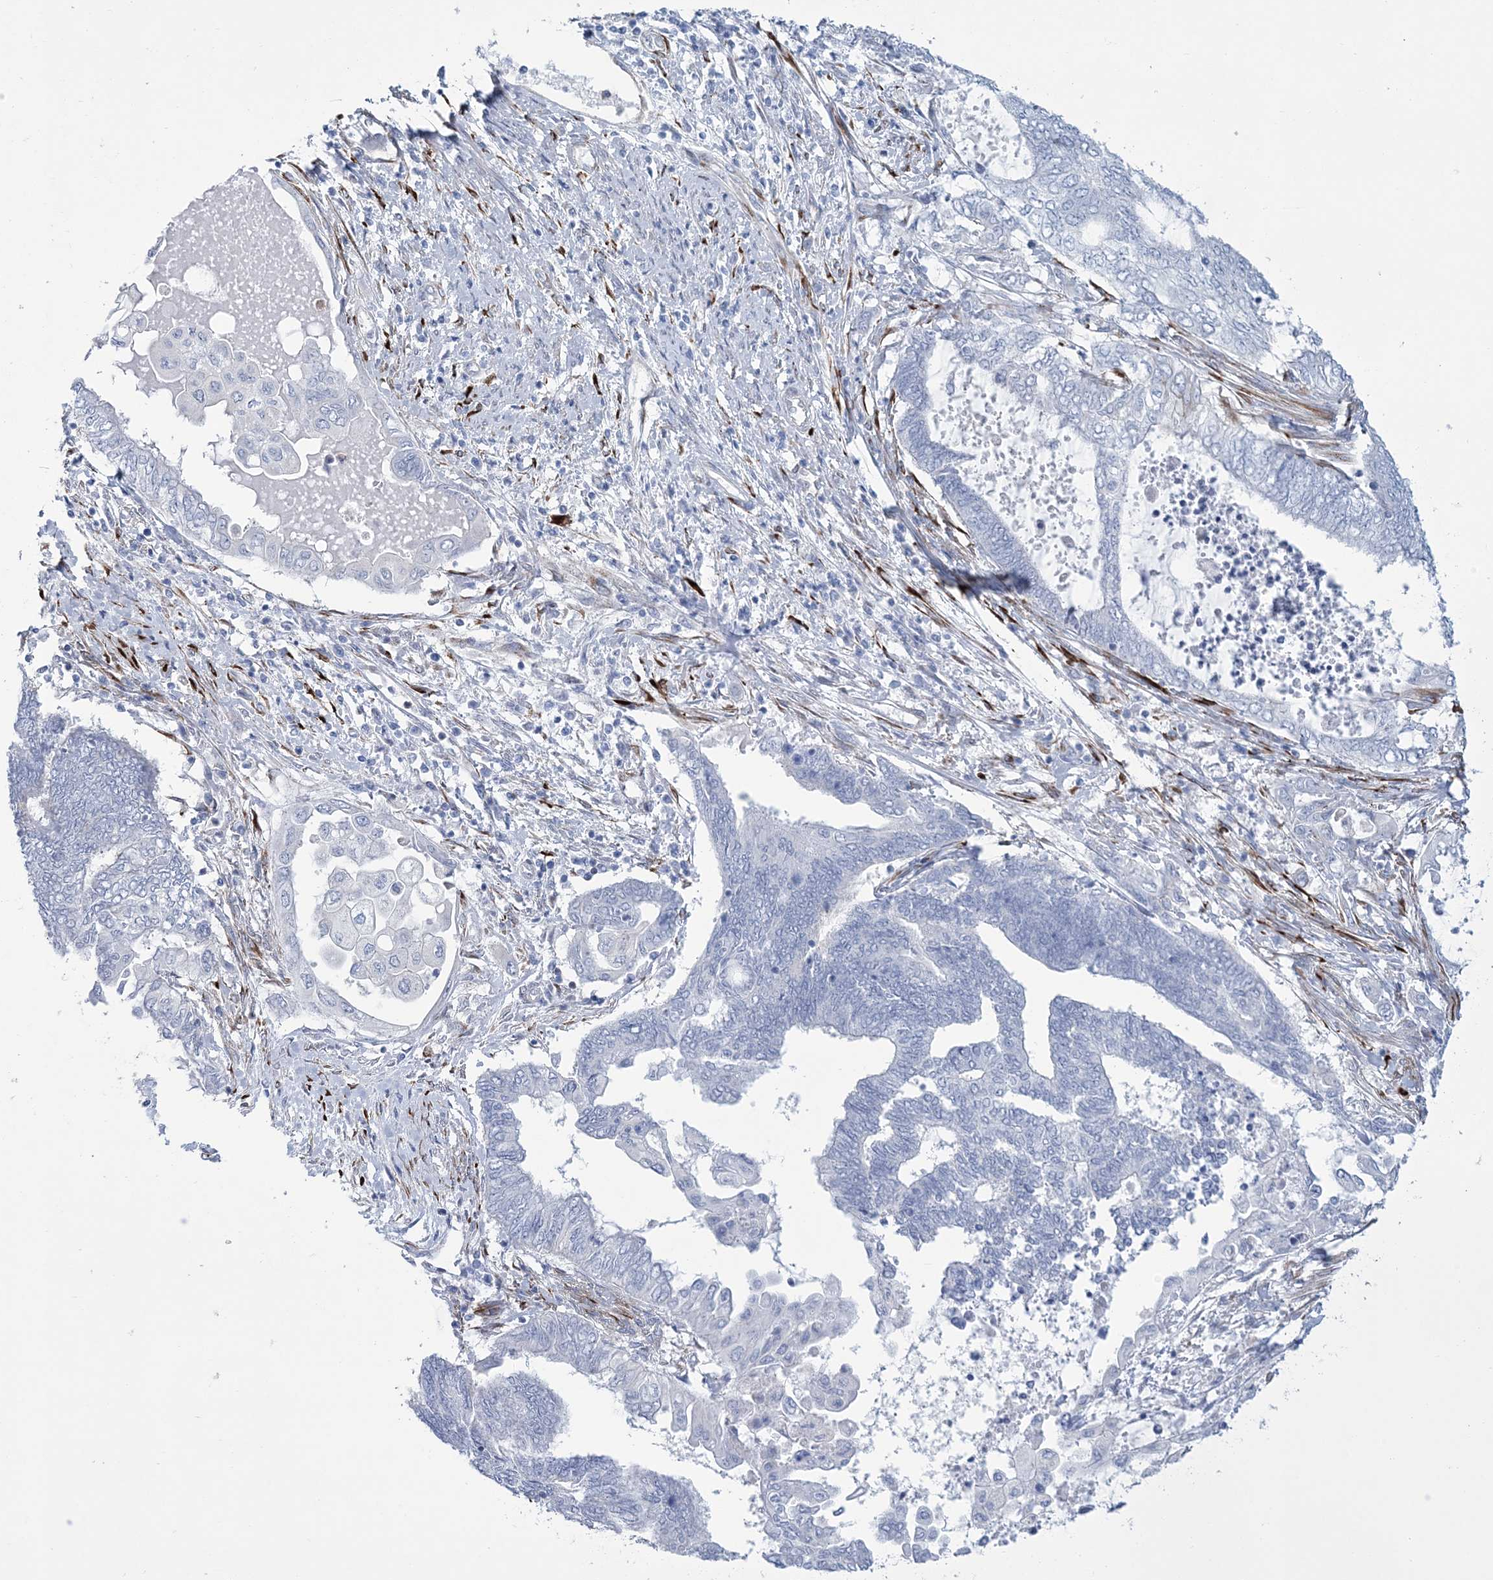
{"staining": {"intensity": "negative", "quantity": "none", "location": "none"}, "tissue": "endometrial cancer", "cell_type": "Tumor cells", "image_type": "cancer", "snomed": [{"axis": "morphology", "description": "Adenocarcinoma, NOS"}, {"axis": "topography", "description": "Uterus"}, {"axis": "topography", "description": "Endometrium"}], "caption": "High magnification brightfield microscopy of endometrial cancer stained with DAB (brown) and counterstained with hematoxylin (blue): tumor cells show no significant positivity. (DAB IHC with hematoxylin counter stain).", "gene": "RAB11FIP5", "patient": {"sex": "female", "age": 70}}